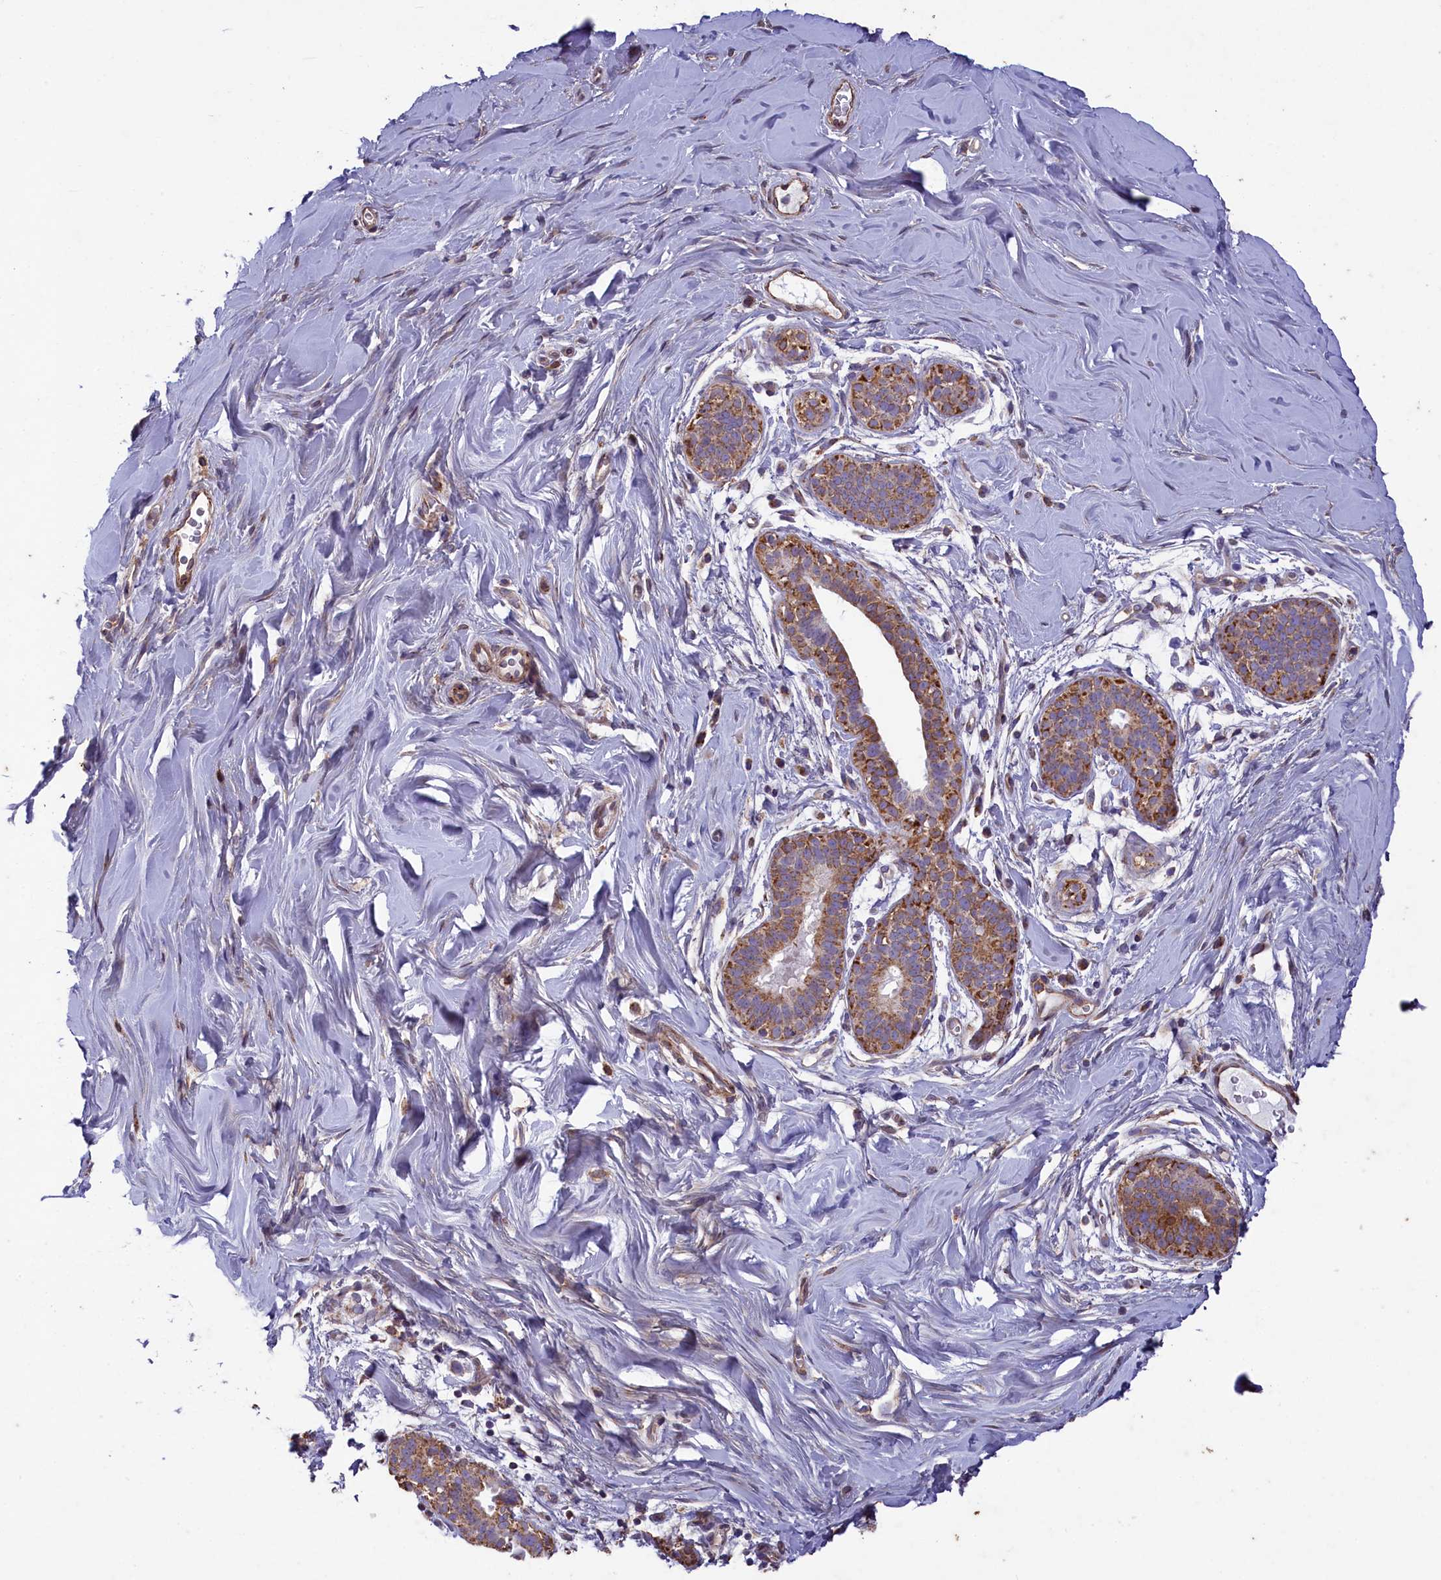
{"staining": {"intensity": "negative", "quantity": "none", "location": "none"}, "tissue": "adipose tissue", "cell_type": "Adipocytes", "image_type": "normal", "snomed": [{"axis": "morphology", "description": "Normal tissue, NOS"}, {"axis": "topography", "description": "Breast"}], "caption": "This is an immunohistochemistry (IHC) photomicrograph of unremarkable adipose tissue. There is no staining in adipocytes.", "gene": "ACAD8", "patient": {"sex": "female", "age": 26}}